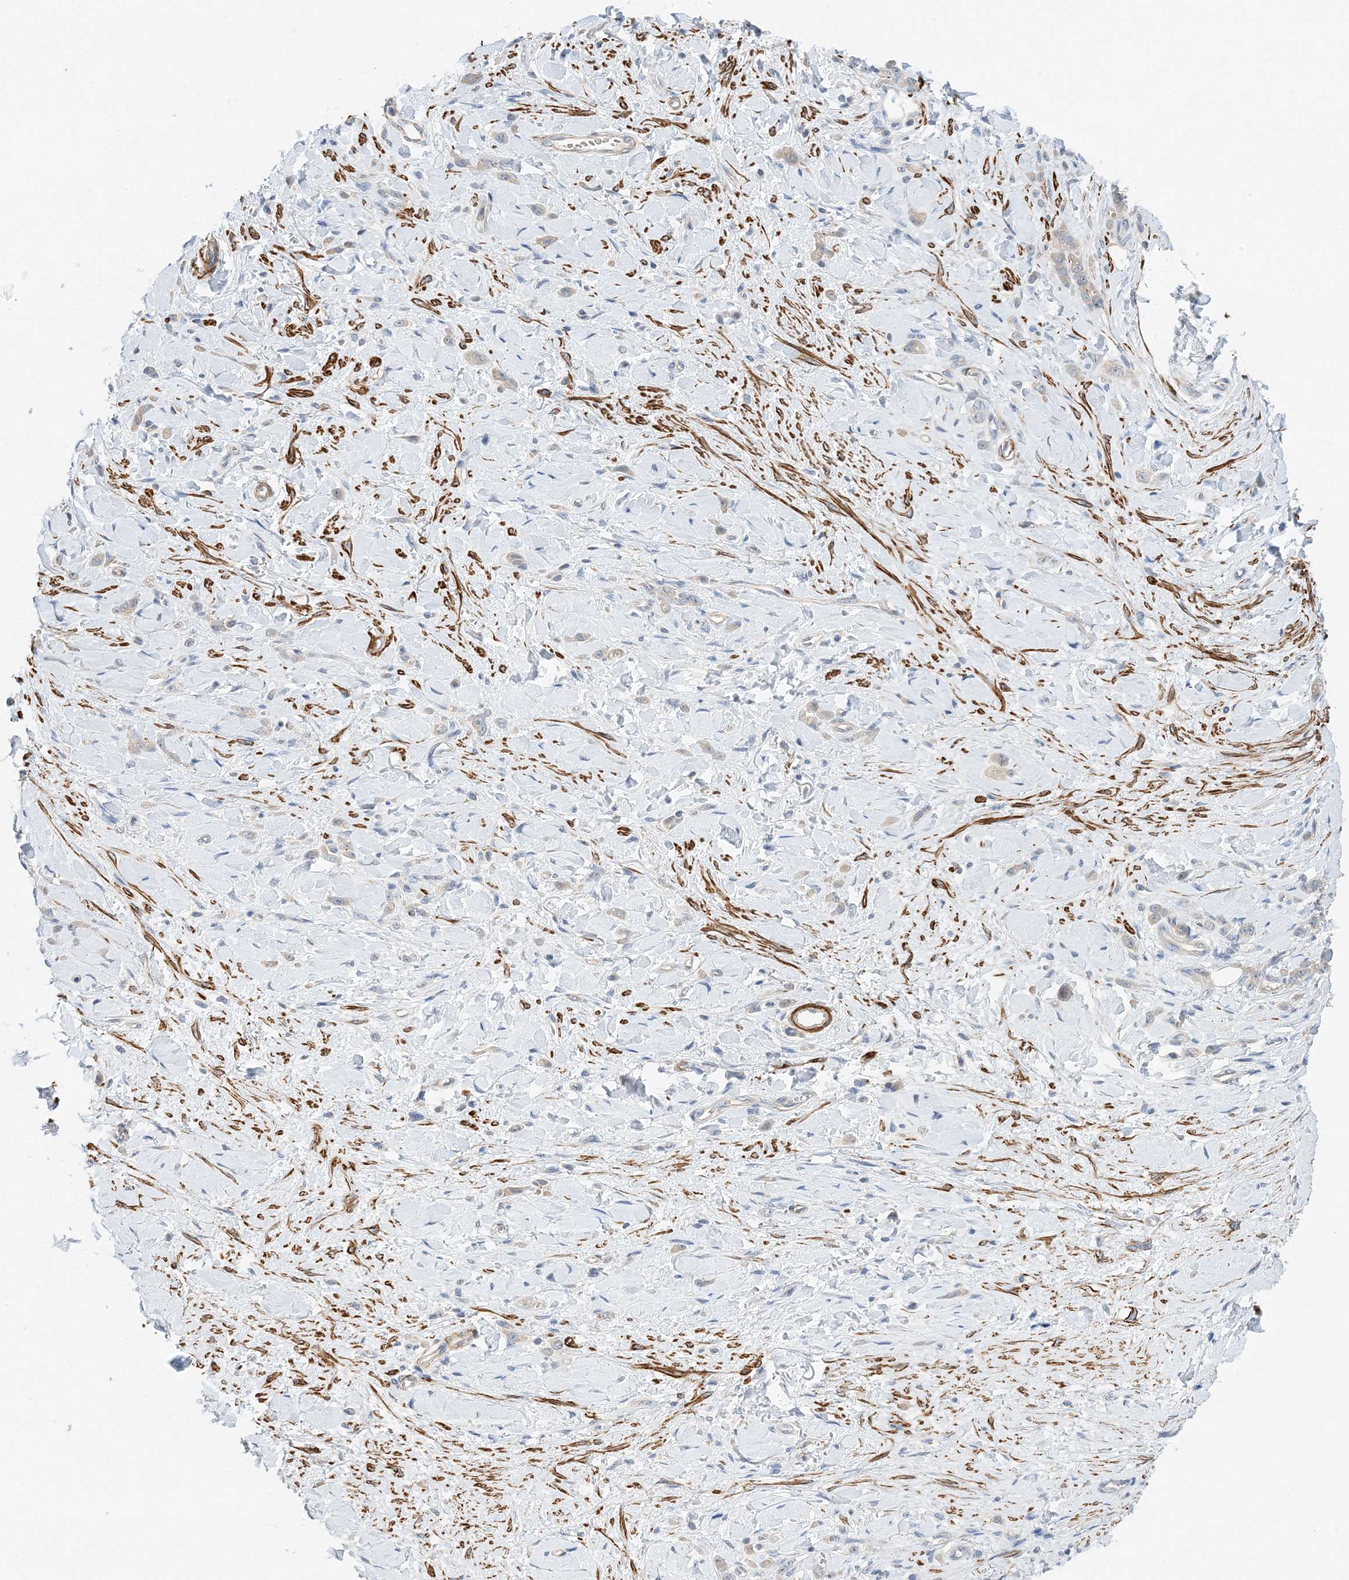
{"staining": {"intensity": "weak", "quantity": "<25%", "location": "cytoplasmic/membranous"}, "tissue": "stomach cancer", "cell_type": "Tumor cells", "image_type": "cancer", "snomed": [{"axis": "morphology", "description": "Normal tissue, NOS"}, {"axis": "morphology", "description": "Adenocarcinoma, NOS"}, {"axis": "topography", "description": "Stomach"}], "caption": "A high-resolution photomicrograph shows immunohistochemistry (IHC) staining of stomach cancer (adenocarcinoma), which demonstrates no significant positivity in tumor cells. (DAB immunohistochemistry visualized using brightfield microscopy, high magnification).", "gene": "KIFBP", "patient": {"sex": "male", "age": 82}}